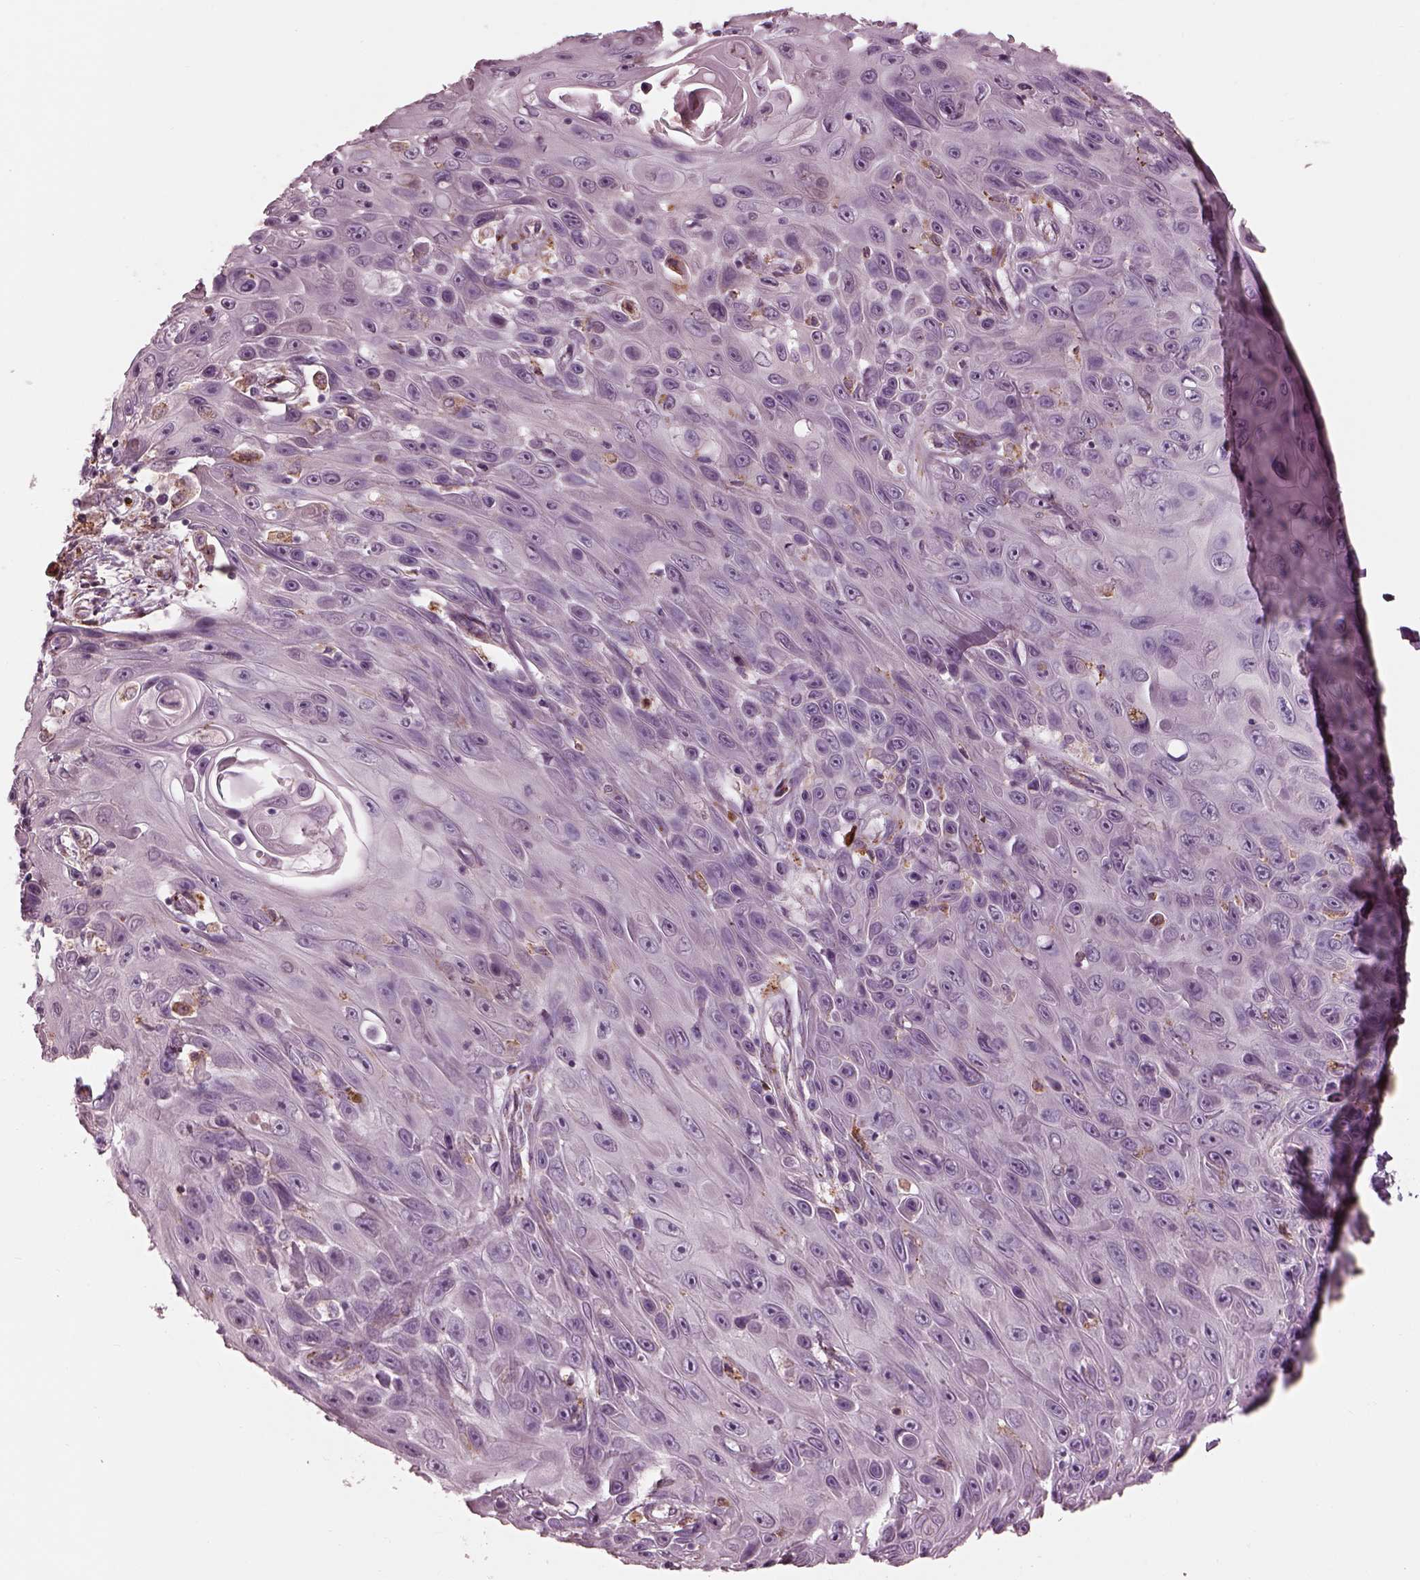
{"staining": {"intensity": "negative", "quantity": "none", "location": "none"}, "tissue": "skin cancer", "cell_type": "Tumor cells", "image_type": "cancer", "snomed": [{"axis": "morphology", "description": "Squamous cell carcinoma, NOS"}, {"axis": "topography", "description": "Skin"}], "caption": "Immunohistochemistry of human skin cancer (squamous cell carcinoma) reveals no expression in tumor cells.", "gene": "CADM2", "patient": {"sex": "male", "age": 82}}